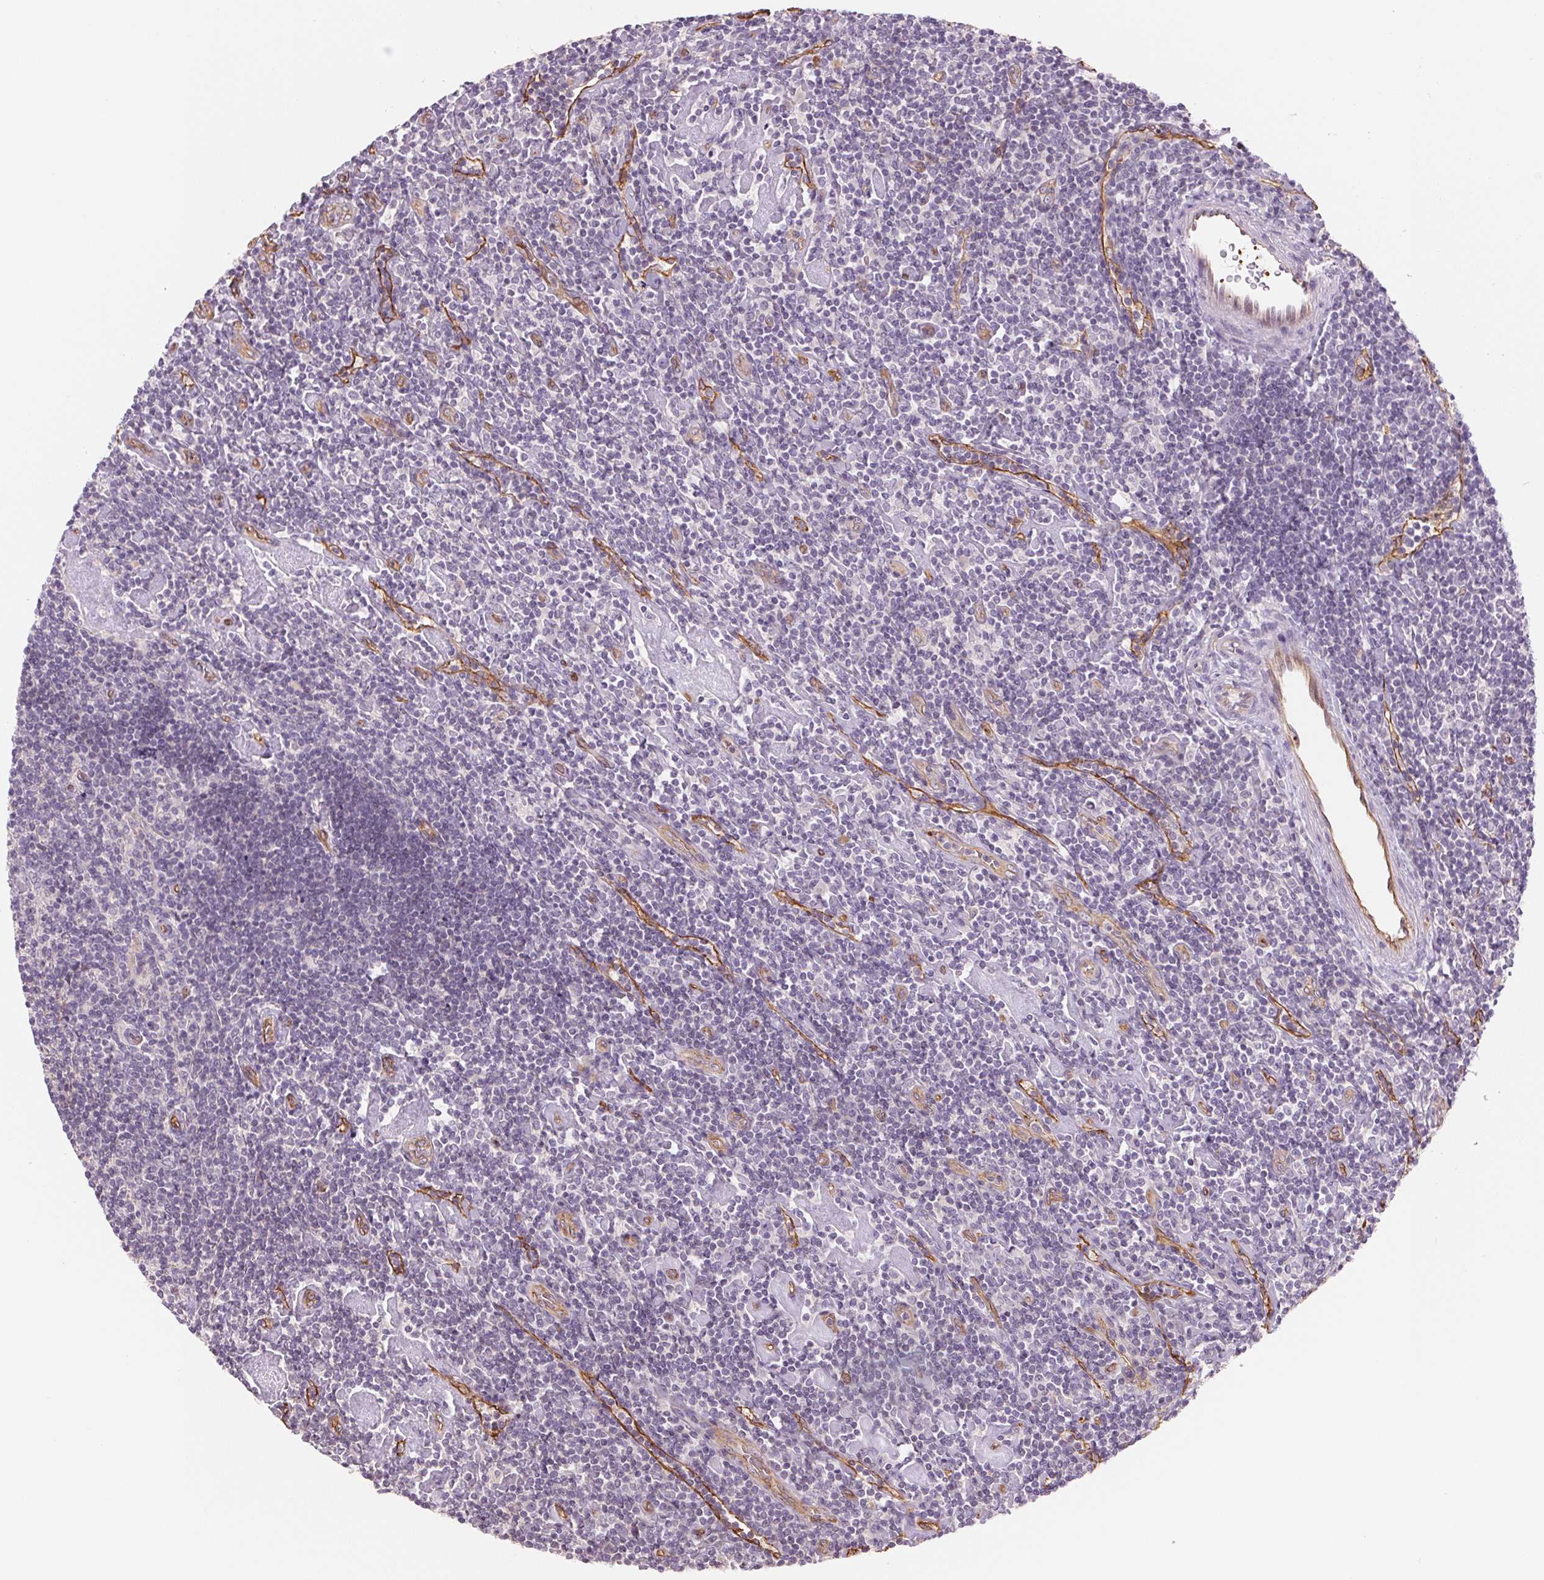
{"staining": {"intensity": "negative", "quantity": "none", "location": "none"}, "tissue": "lymphoma", "cell_type": "Tumor cells", "image_type": "cancer", "snomed": [{"axis": "morphology", "description": "Hodgkin's disease, NOS"}, {"axis": "topography", "description": "Lymph node"}], "caption": "Immunohistochemistry (IHC) of human lymphoma shows no expression in tumor cells.", "gene": "ANKRD13B", "patient": {"sex": "male", "age": 40}}